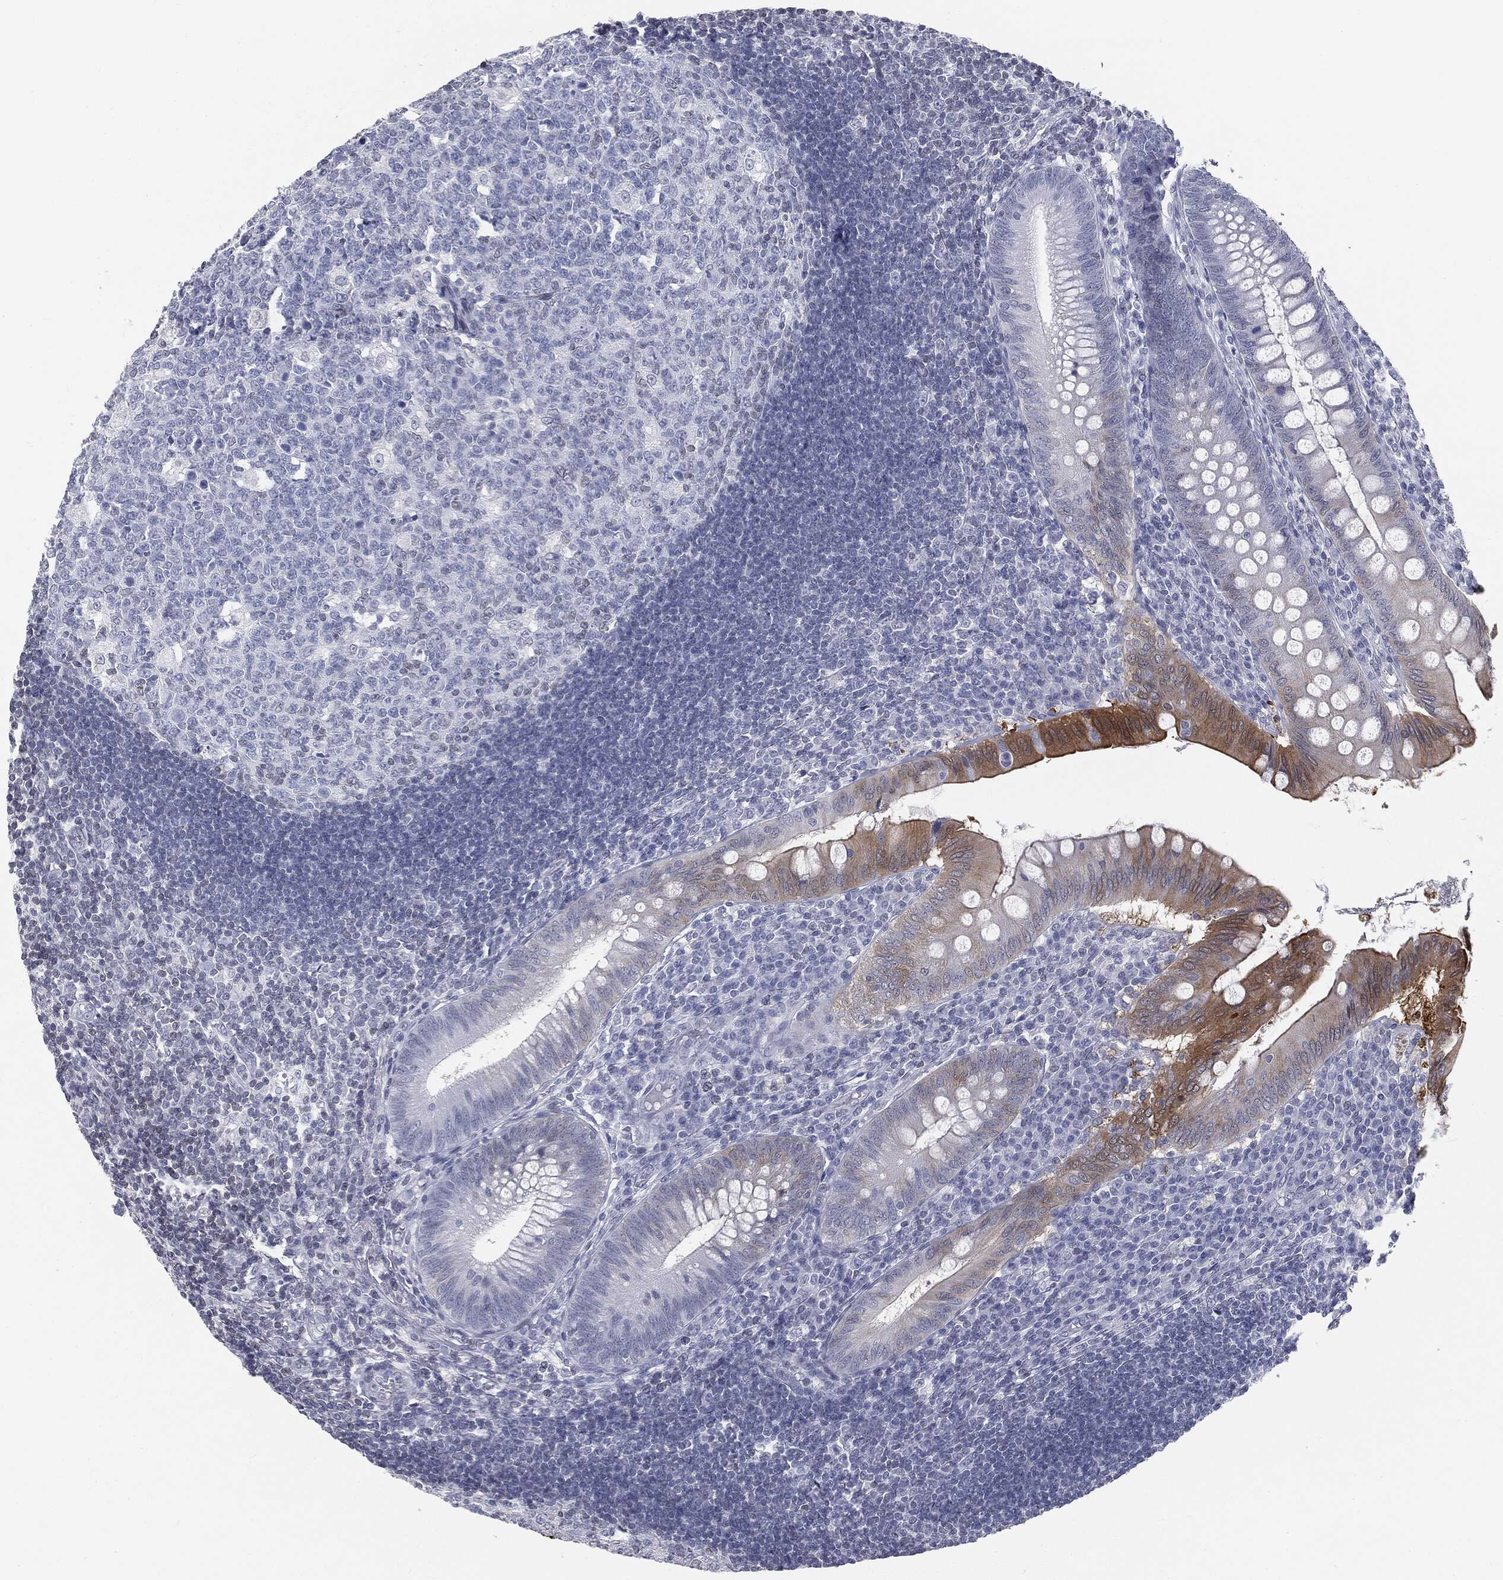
{"staining": {"intensity": "moderate", "quantity": "<25%", "location": "cytoplasmic/membranous"}, "tissue": "appendix", "cell_type": "Glandular cells", "image_type": "normal", "snomed": [{"axis": "morphology", "description": "Normal tissue, NOS"}, {"axis": "morphology", "description": "Inflammation, NOS"}, {"axis": "topography", "description": "Appendix"}], "caption": "IHC image of normal appendix: human appendix stained using immunohistochemistry displays low levels of moderate protein expression localized specifically in the cytoplasmic/membranous of glandular cells, appearing as a cytoplasmic/membranous brown color.", "gene": "ALDOB", "patient": {"sex": "male", "age": 16}}